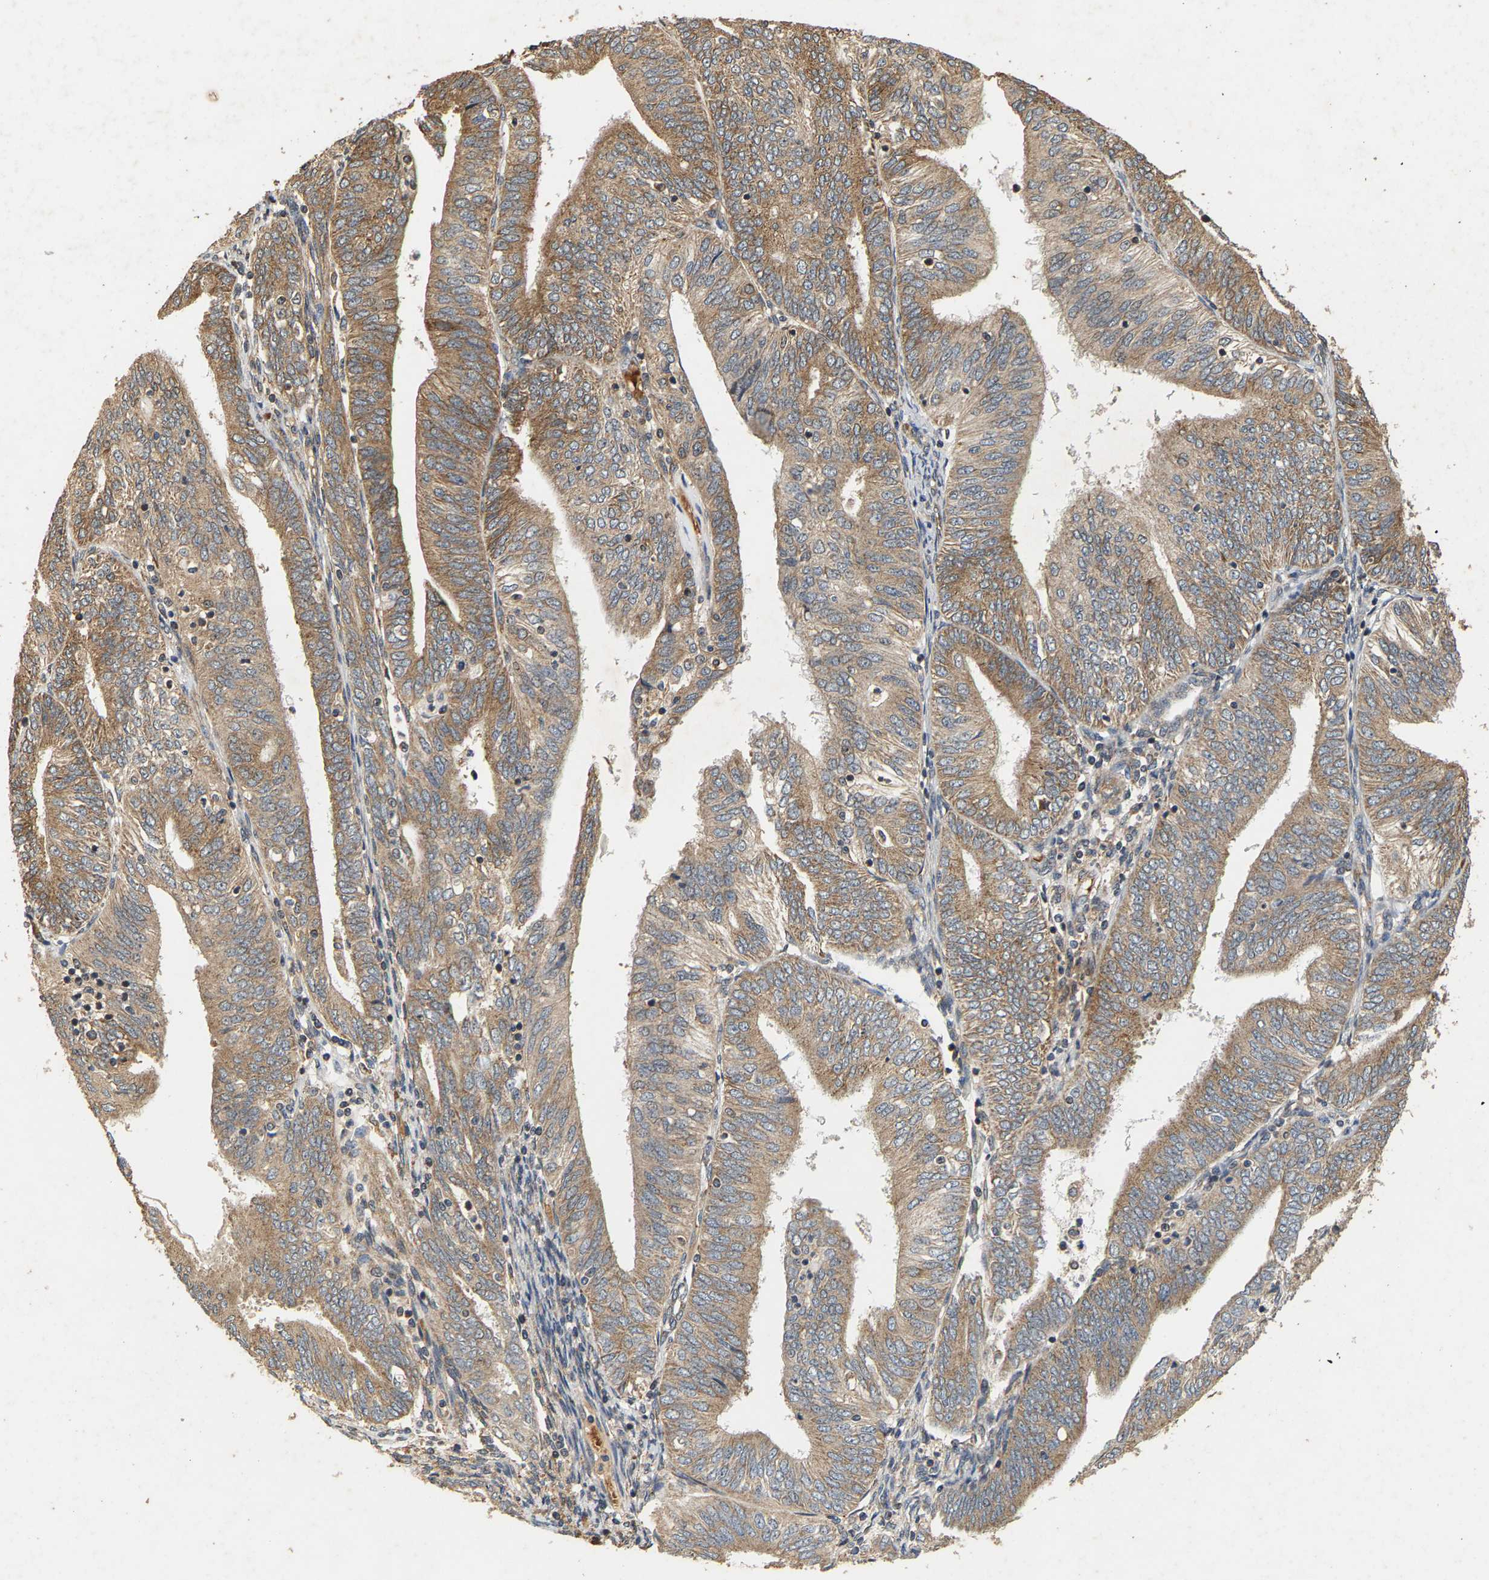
{"staining": {"intensity": "moderate", "quantity": ">75%", "location": "cytoplasmic/membranous"}, "tissue": "endometrial cancer", "cell_type": "Tumor cells", "image_type": "cancer", "snomed": [{"axis": "morphology", "description": "Adenocarcinoma, NOS"}, {"axis": "topography", "description": "Endometrium"}], "caption": "Protein staining of endometrial adenocarcinoma tissue reveals moderate cytoplasmic/membranous positivity in approximately >75% of tumor cells.", "gene": "CIDEC", "patient": {"sex": "female", "age": 58}}